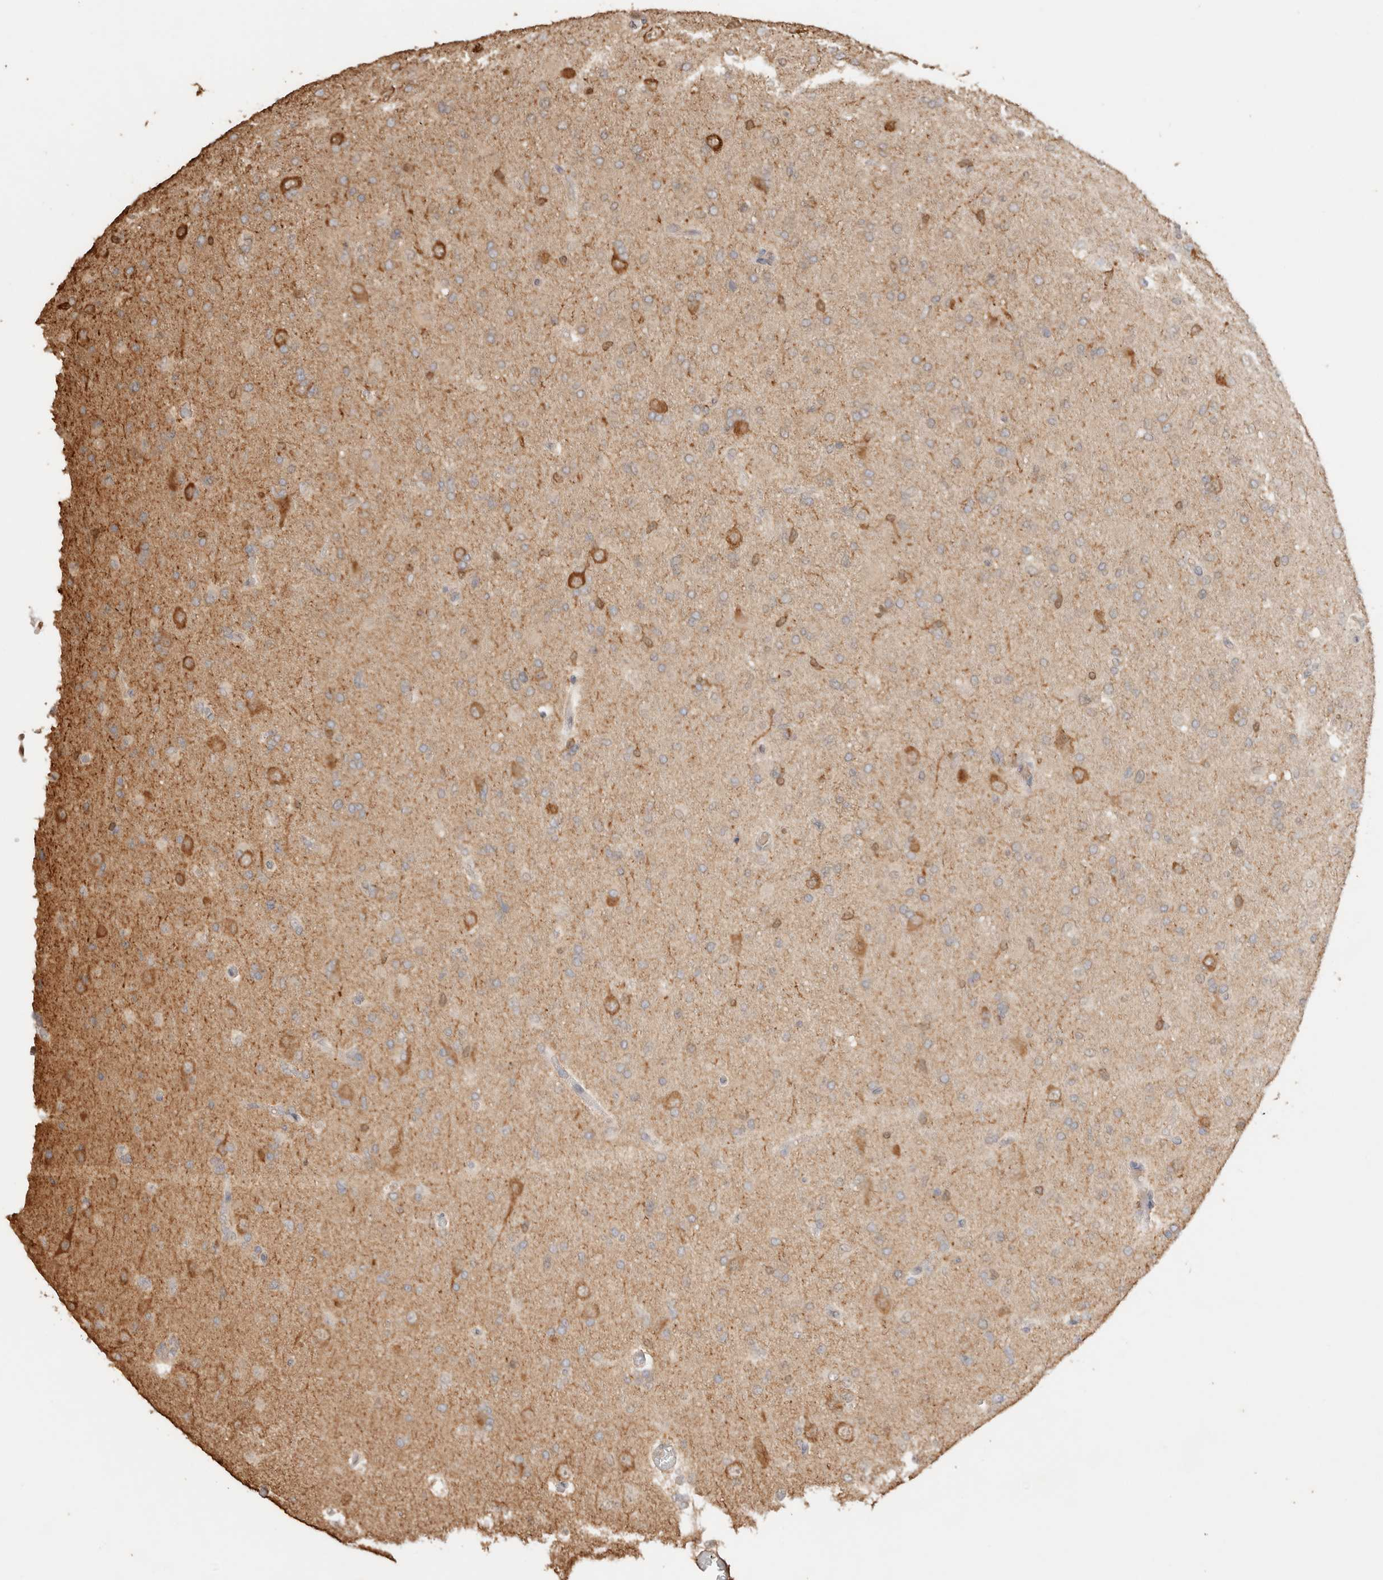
{"staining": {"intensity": "weak", "quantity": "<25%", "location": "nuclear"}, "tissue": "glioma", "cell_type": "Tumor cells", "image_type": "cancer", "snomed": [{"axis": "morphology", "description": "Glioma, malignant, High grade"}, {"axis": "topography", "description": "Cerebral cortex"}], "caption": "Glioma was stained to show a protein in brown. There is no significant staining in tumor cells.", "gene": "YWHAH", "patient": {"sex": "female", "age": 36}}